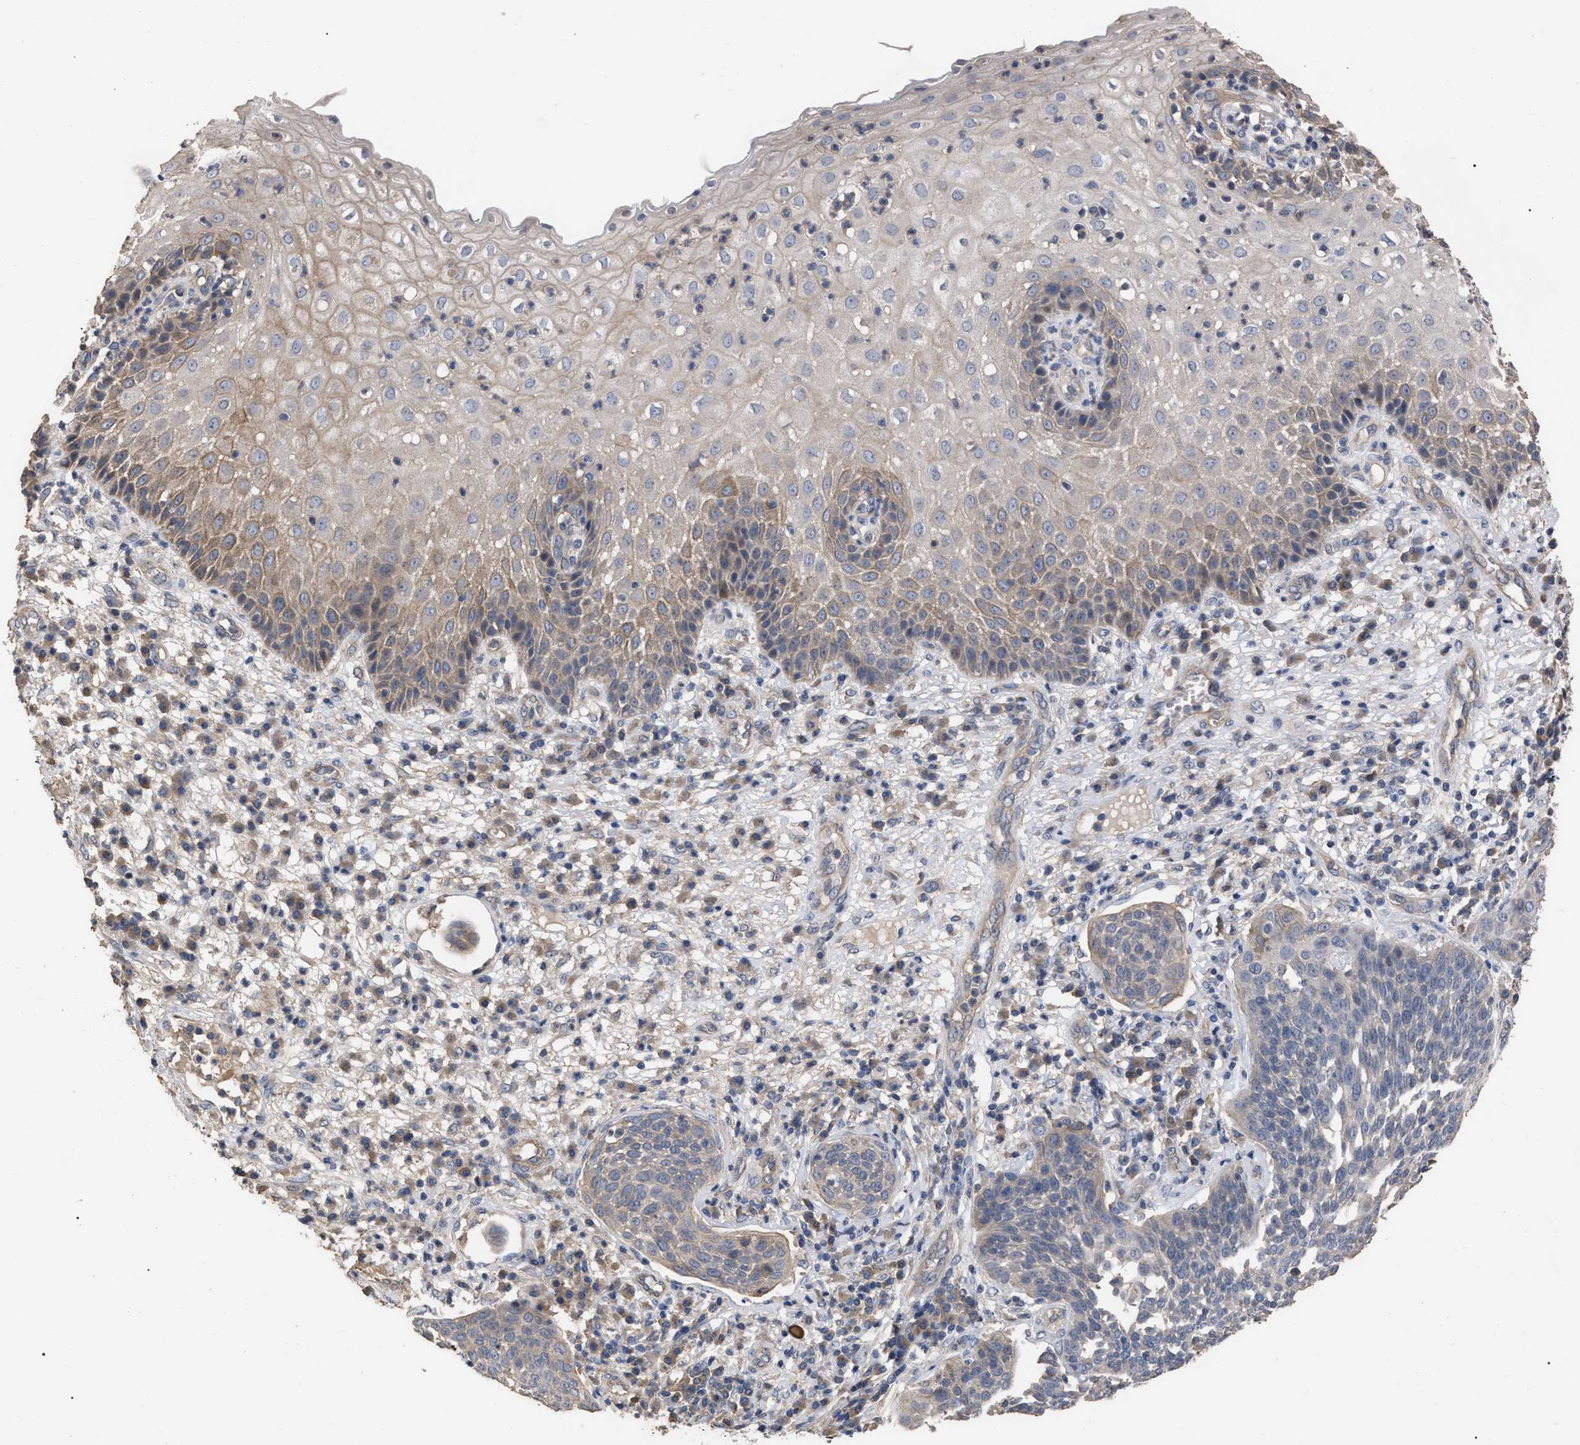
{"staining": {"intensity": "weak", "quantity": "<25%", "location": "cytoplasmic/membranous"}, "tissue": "cervical cancer", "cell_type": "Tumor cells", "image_type": "cancer", "snomed": [{"axis": "morphology", "description": "Squamous cell carcinoma, NOS"}, {"axis": "topography", "description": "Cervix"}], "caption": "Protein analysis of cervical cancer demonstrates no significant expression in tumor cells. (Brightfield microscopy of DAB IHC at high magnification).", "gene": "BTN2A1", "patient": {"sex": "female", "age": 34}}